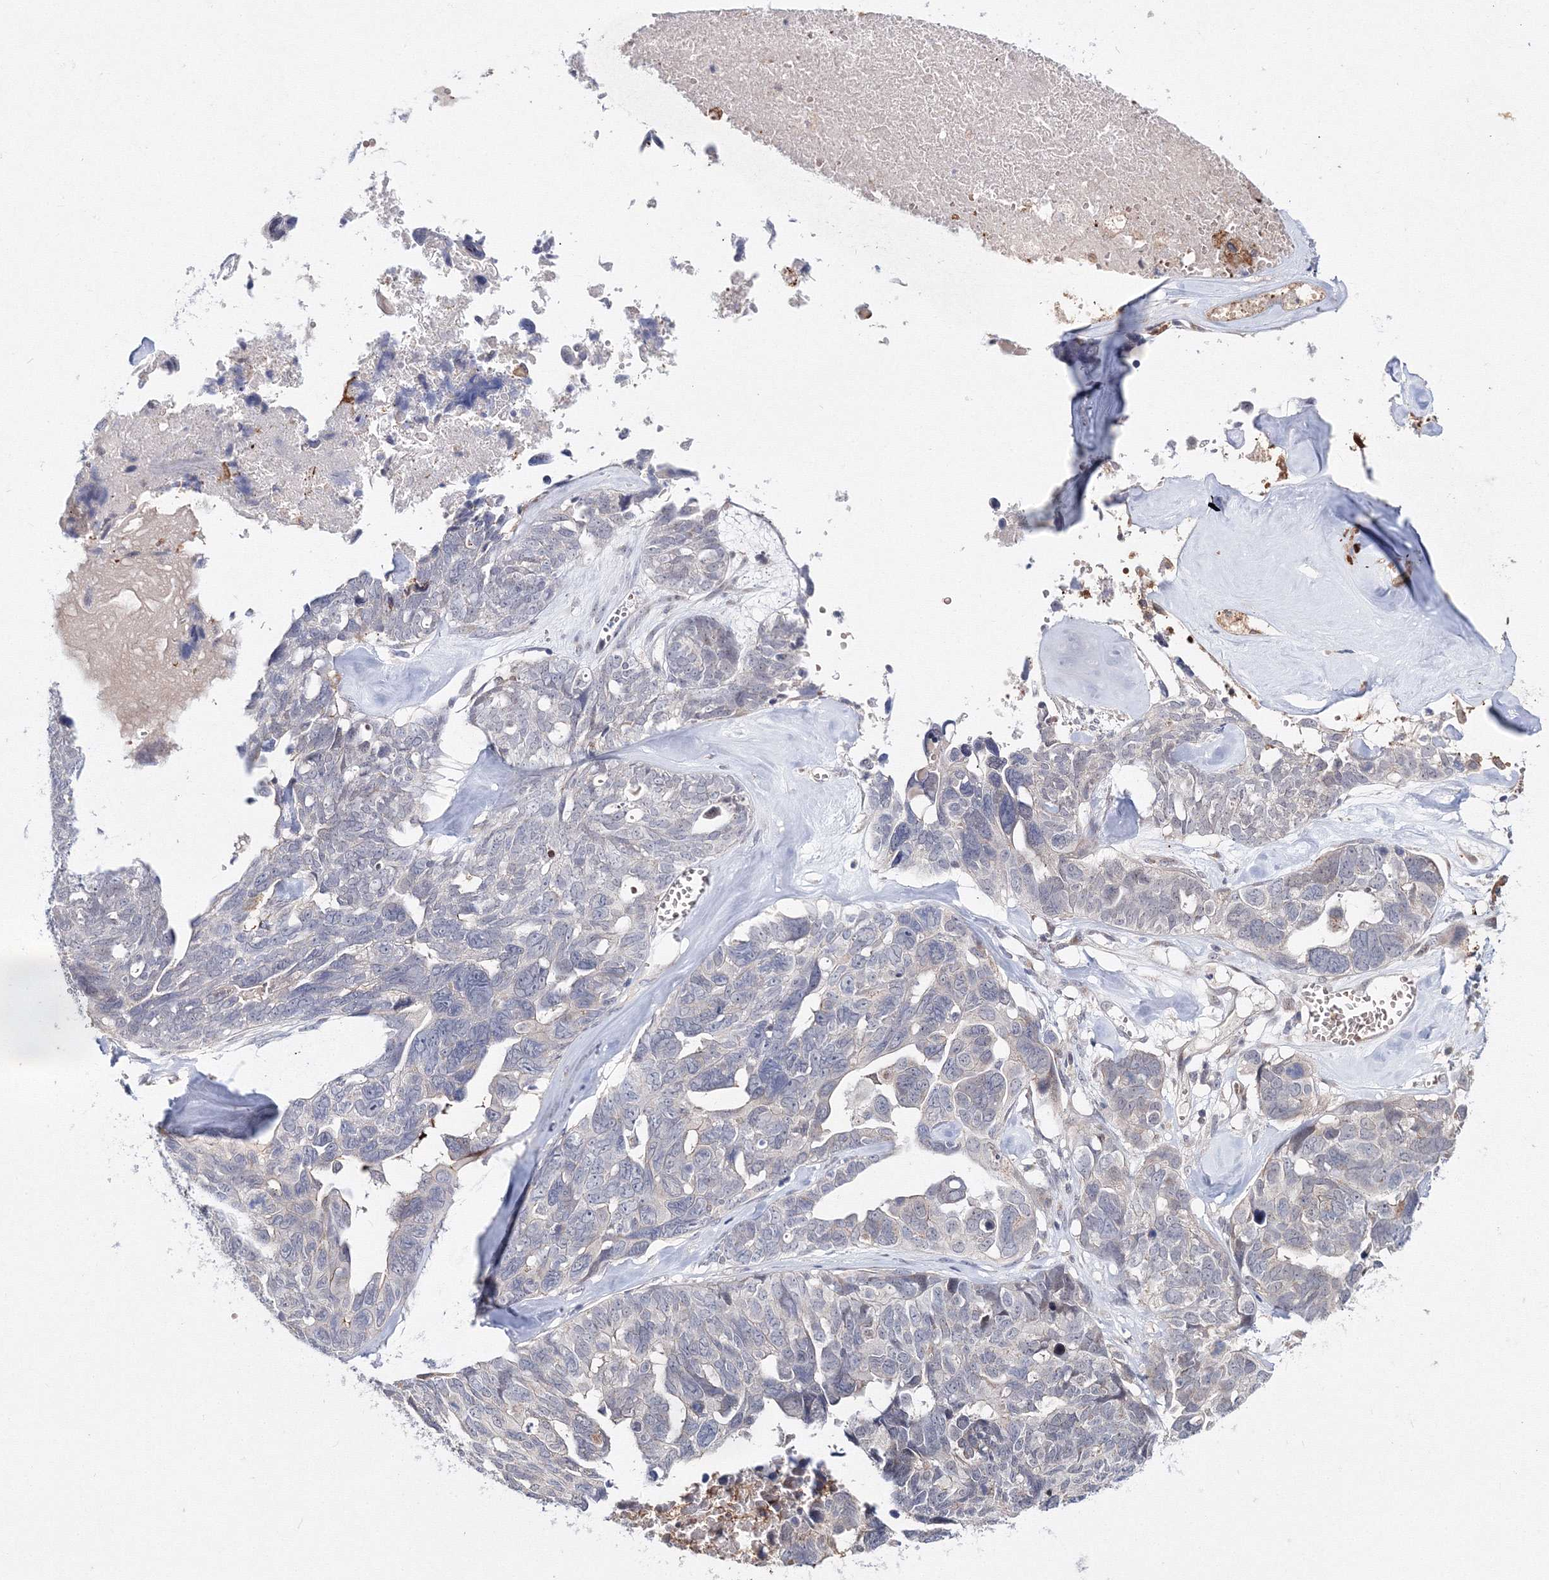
{"staining": {"intensity": "negative", "quantity": "none", "location": "none"}, "tissue": "ovarian cancer", "cell_type": "Tumor cells", "image_type": "cancer", "snomed": [{"axis": "morphology", "description": "Cystadenocarcinoma, serous, NOS"}, {"axis": "topography", "description": "Ovary"}], "caption": "Tumor cells are negative for protein expression in human ovarian cancer (serous cystadenocarcinoma).", "gene": "C11orf52", "patient": {"sex": "female", "age": 79}}